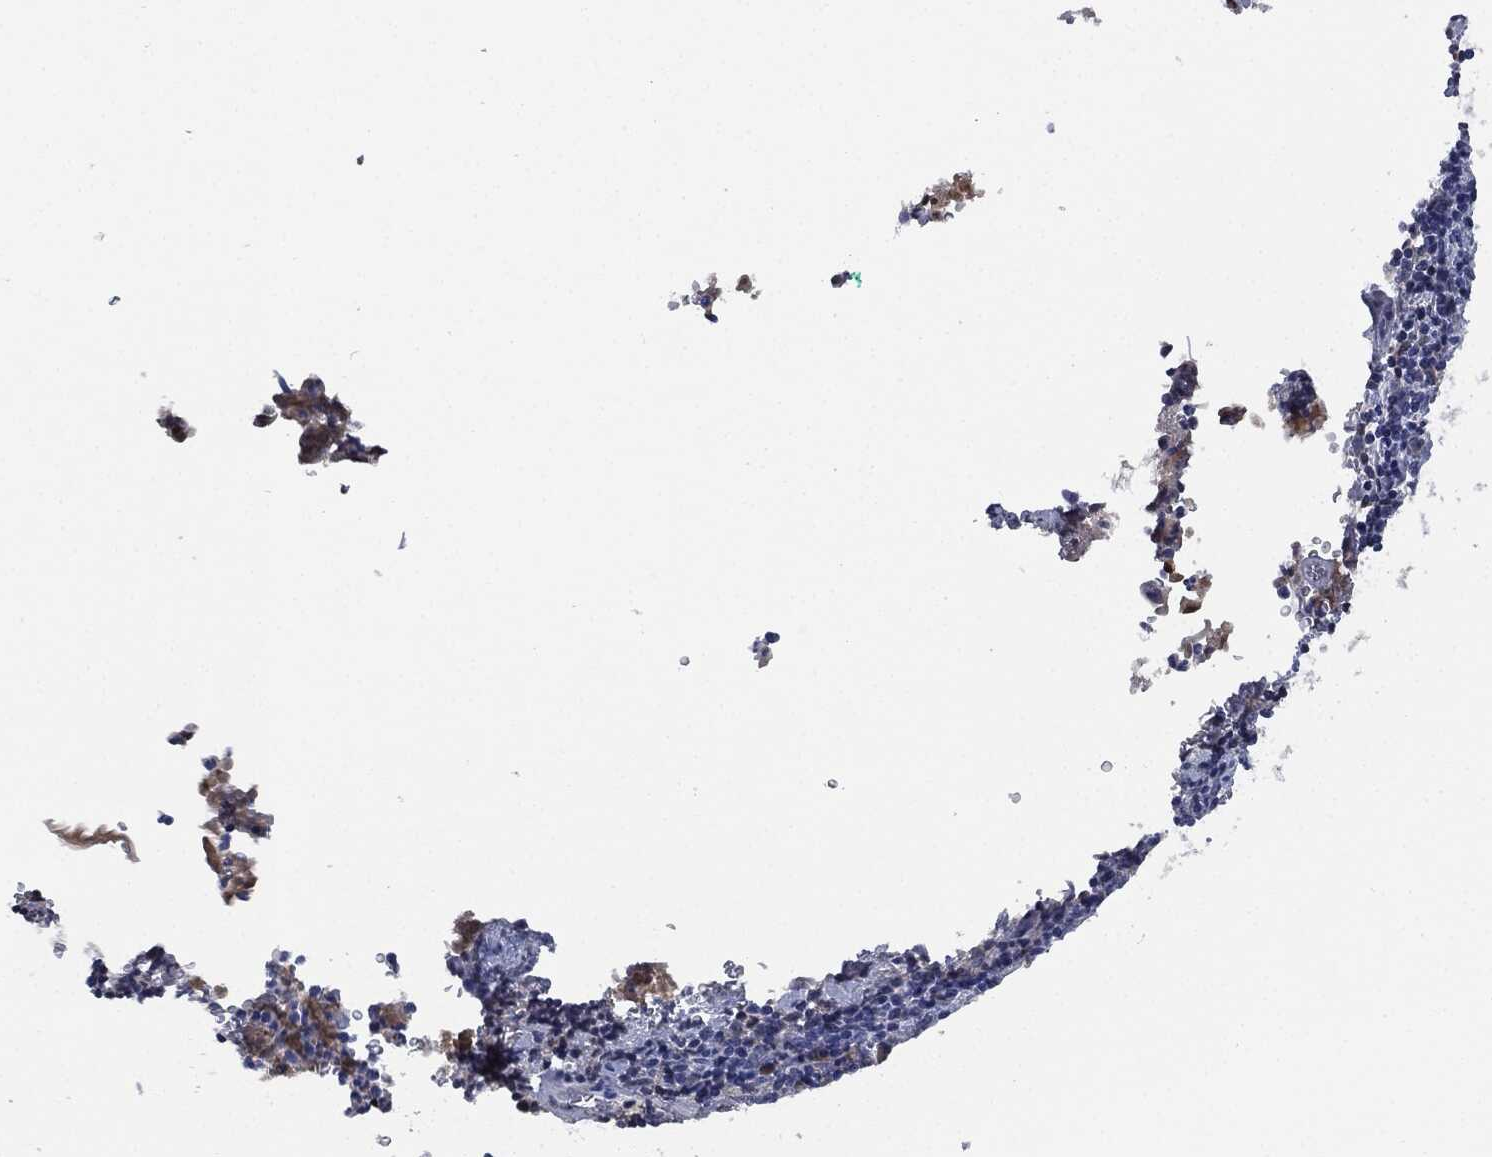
{"staining": {"intensity": "weak", "quantity": "<25%", "location": "cytoplasmic/membranous"}, "tissue": "cervical cancer", "cell_type": "Tumor cells", "image_type": "cancer", "snomed": [{"axis": "morphology", "description": "Squamous cell carcinoma, NOS"}, {"axis": "topography", "description": "Cervix"}], "caption": "Immunohistochemistry of cervical cancer demonstrates no positivity in tumor cells.", "gene": "SIGLEC7", "patient": {"sex": "female", "age": 26}}